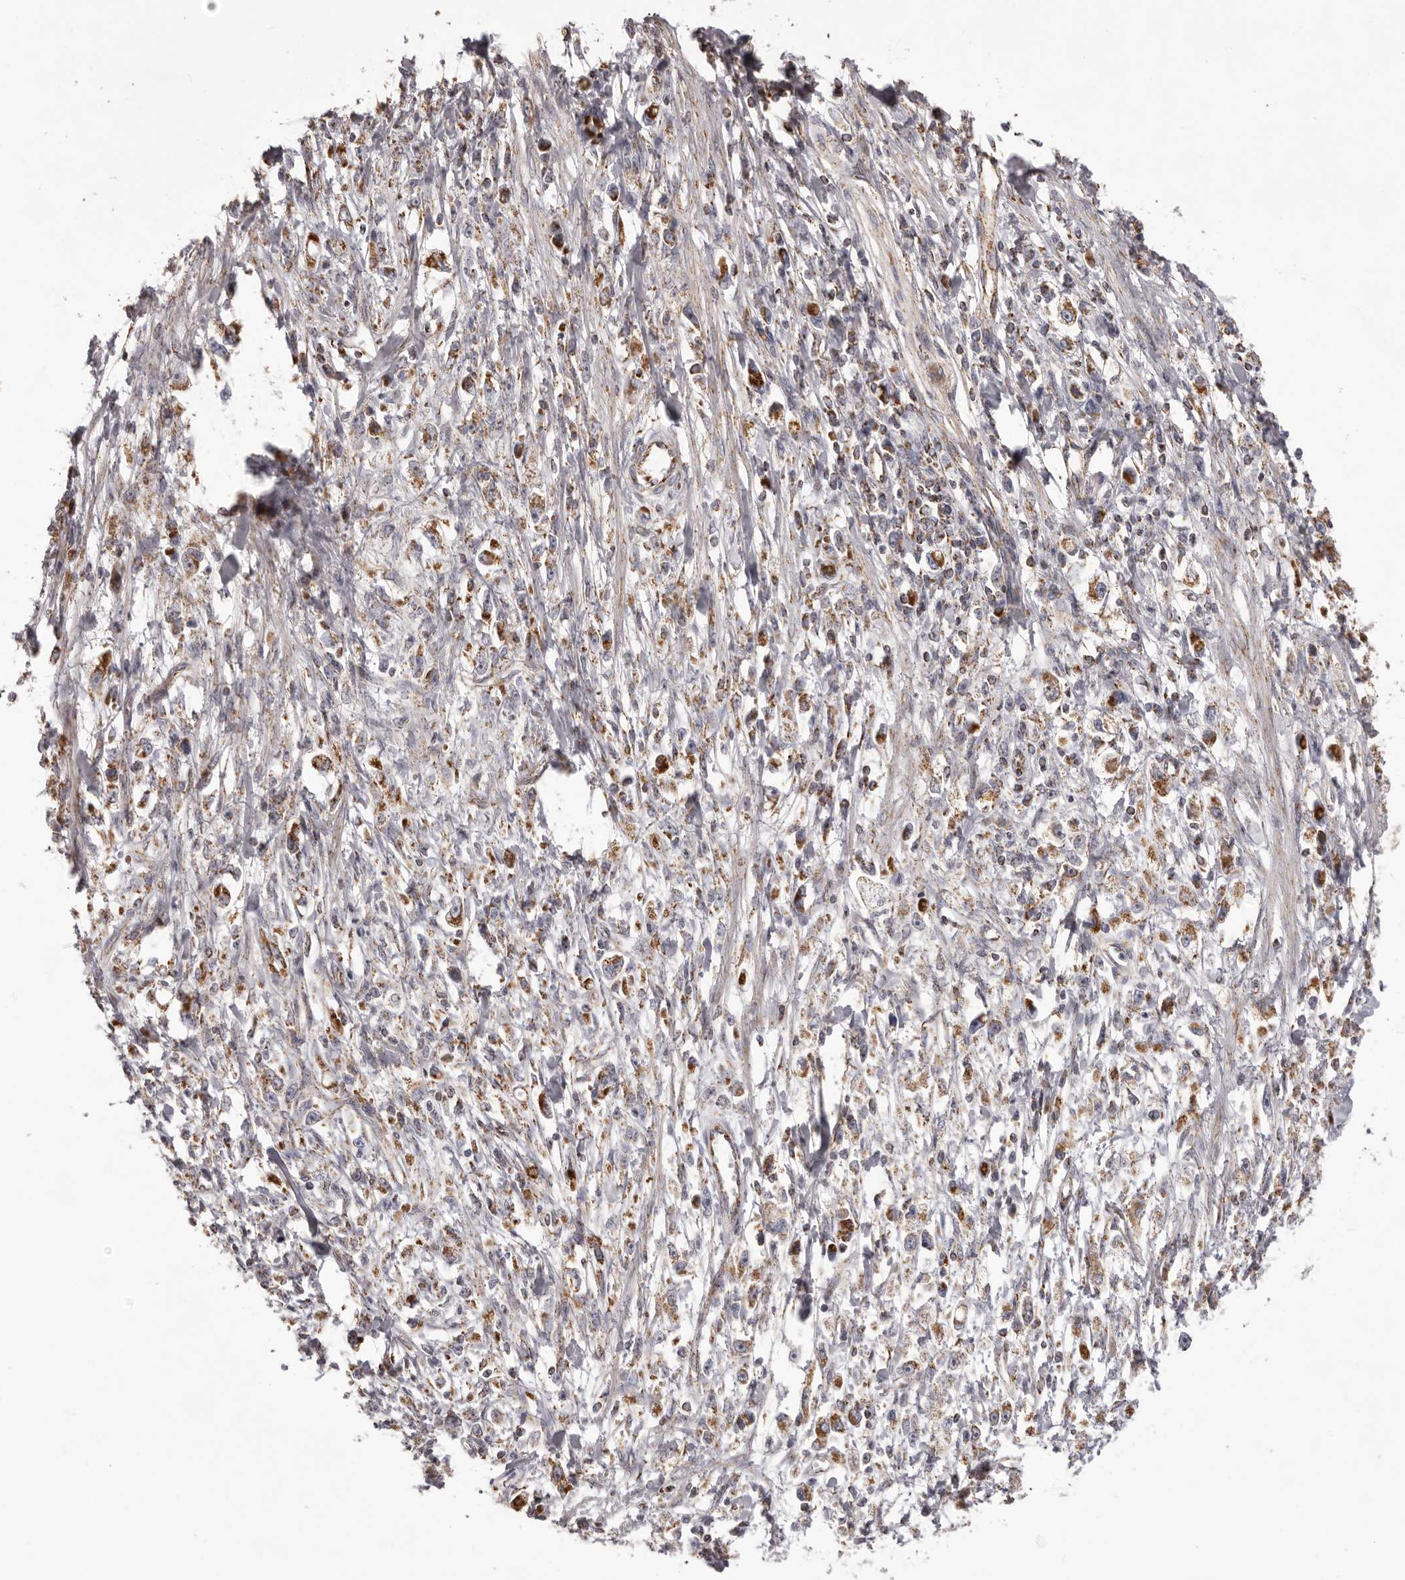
{"staining": {"intensity": "moderate", "quantity": ">75%", "location": "cytoplasmic/membranous"}, "tissue": "stomach cancer", "cell_type": "Tumor cells", "image_type": "cancer", "snomed": [{"axis": "morphology", "description": "Adenocarcinoma, NOS"}, {"axis": "topography", "description": "Stomach"}], "caption": "This micrograph displays stomach cancer stained with immunohistochemistry (IHC) to label a protein in brown. The cytoplasmic/membranous of tumor cells show moderate positivity for the protein. Nuclei are counter-stained blue.", "gene": "CHRM2", "patient": {"sex": "female", "age": 59}}